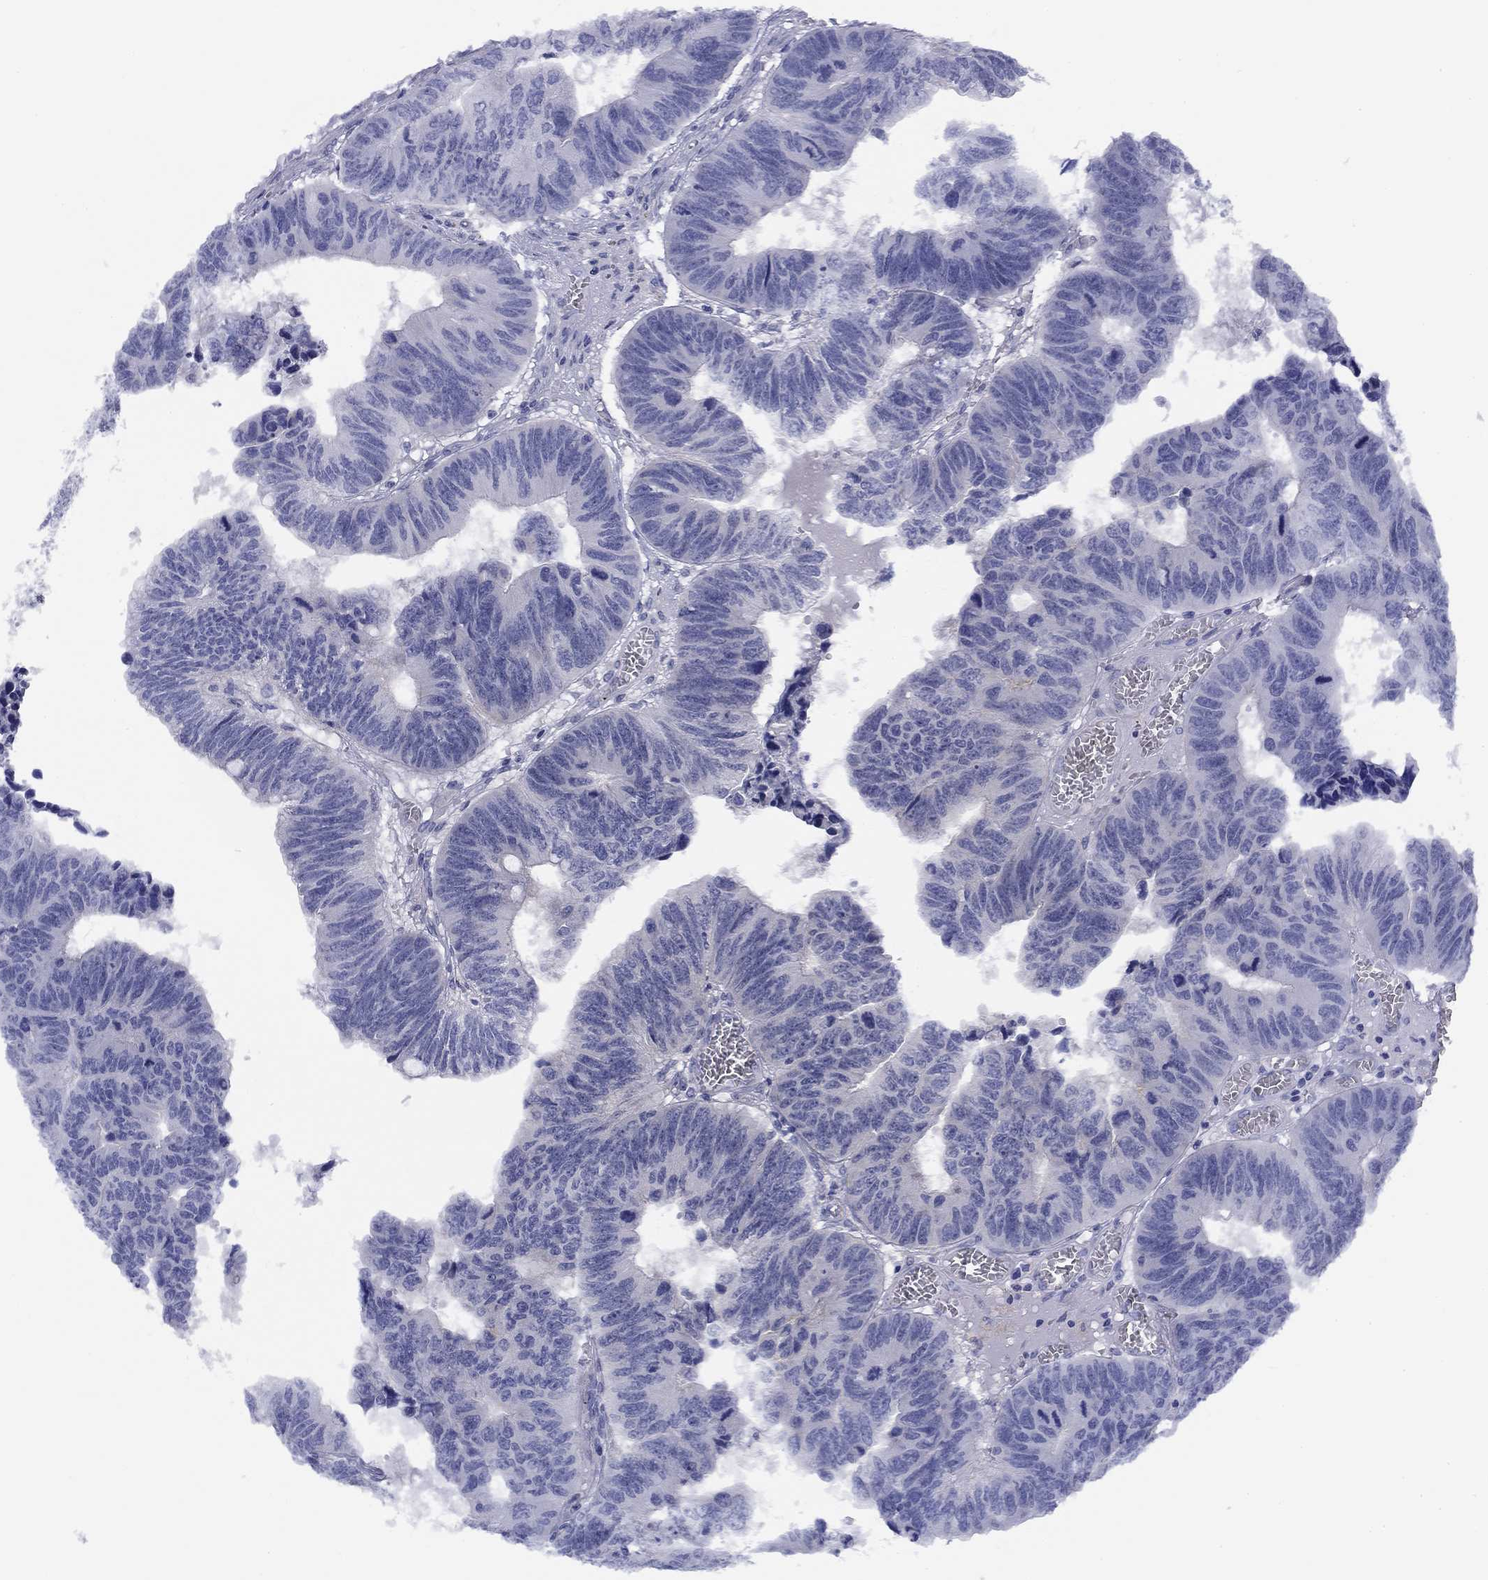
{"staining": {"intensity": "negative", "quantity": "none", "location": "none"}, "tissue": "colorectal cancer", "cell_type": "Tumor cells", "image_type": "cancer", "snomed": [{"axis": "morphology", "description": "Adenocarcinoma, NOS"}, {"axis": "topography", "description": "Appendix"}, {"axis": "topography", "description": "Colon"}, {"axis": "topography", "description": "Cecum"}, {"axis": "topography", "description": "Colon asc"}], "caption": "This is a image of immunohistochemistry staining of colorectal cancer (adenocarcinoma), which shows no positivity in tumor cells.", "gene": "TIGD4", "patient": {"sex": "female", "age": 85}}